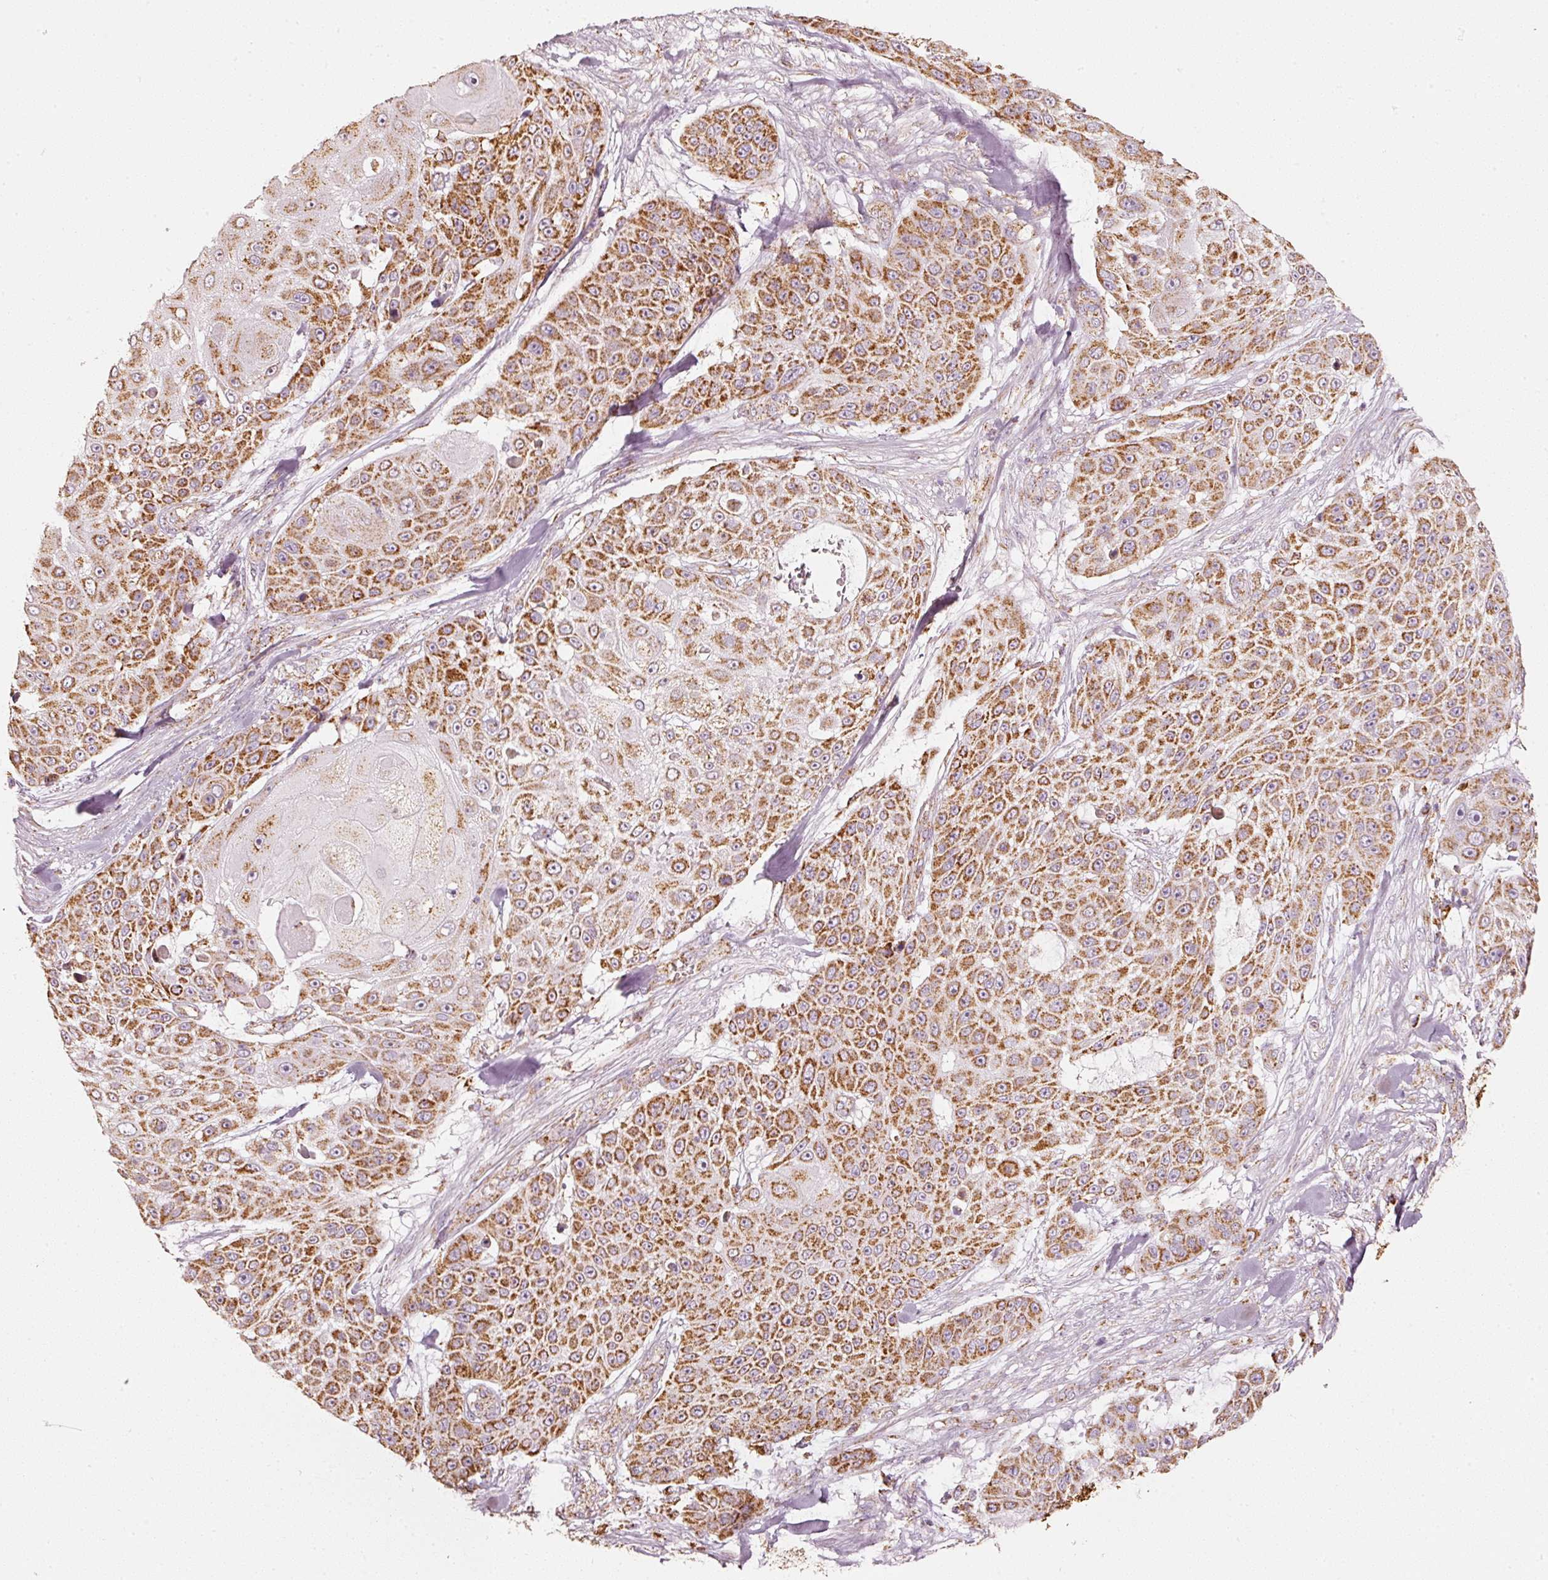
{"staining": {"intensity": "moderate", "quantity": ">75%", "location": "cytoplasmic/membranous"}, "tissue": "skin cancer", "cell_type": "Tumor cells", "image_type": "cancer", "snomed": [{"axis": "morphology", "description": "Squamous cell carcinoma, NOS"}, {"axis": "topography", "description": "Skin"}], "caption": "IHC histopathology image of neoplastic tissue: human squamous cell carcinoma (skin) stained using immunohistochemistry demonstrates medium levels of moderate protein expression localized specifically in the cytoplasmic/membranous of tumor cells, appearing as a cytoplasmic/membranous brown color.", "gene": "UQCRC1", "patient": {"sex": "female", "age": 86}}